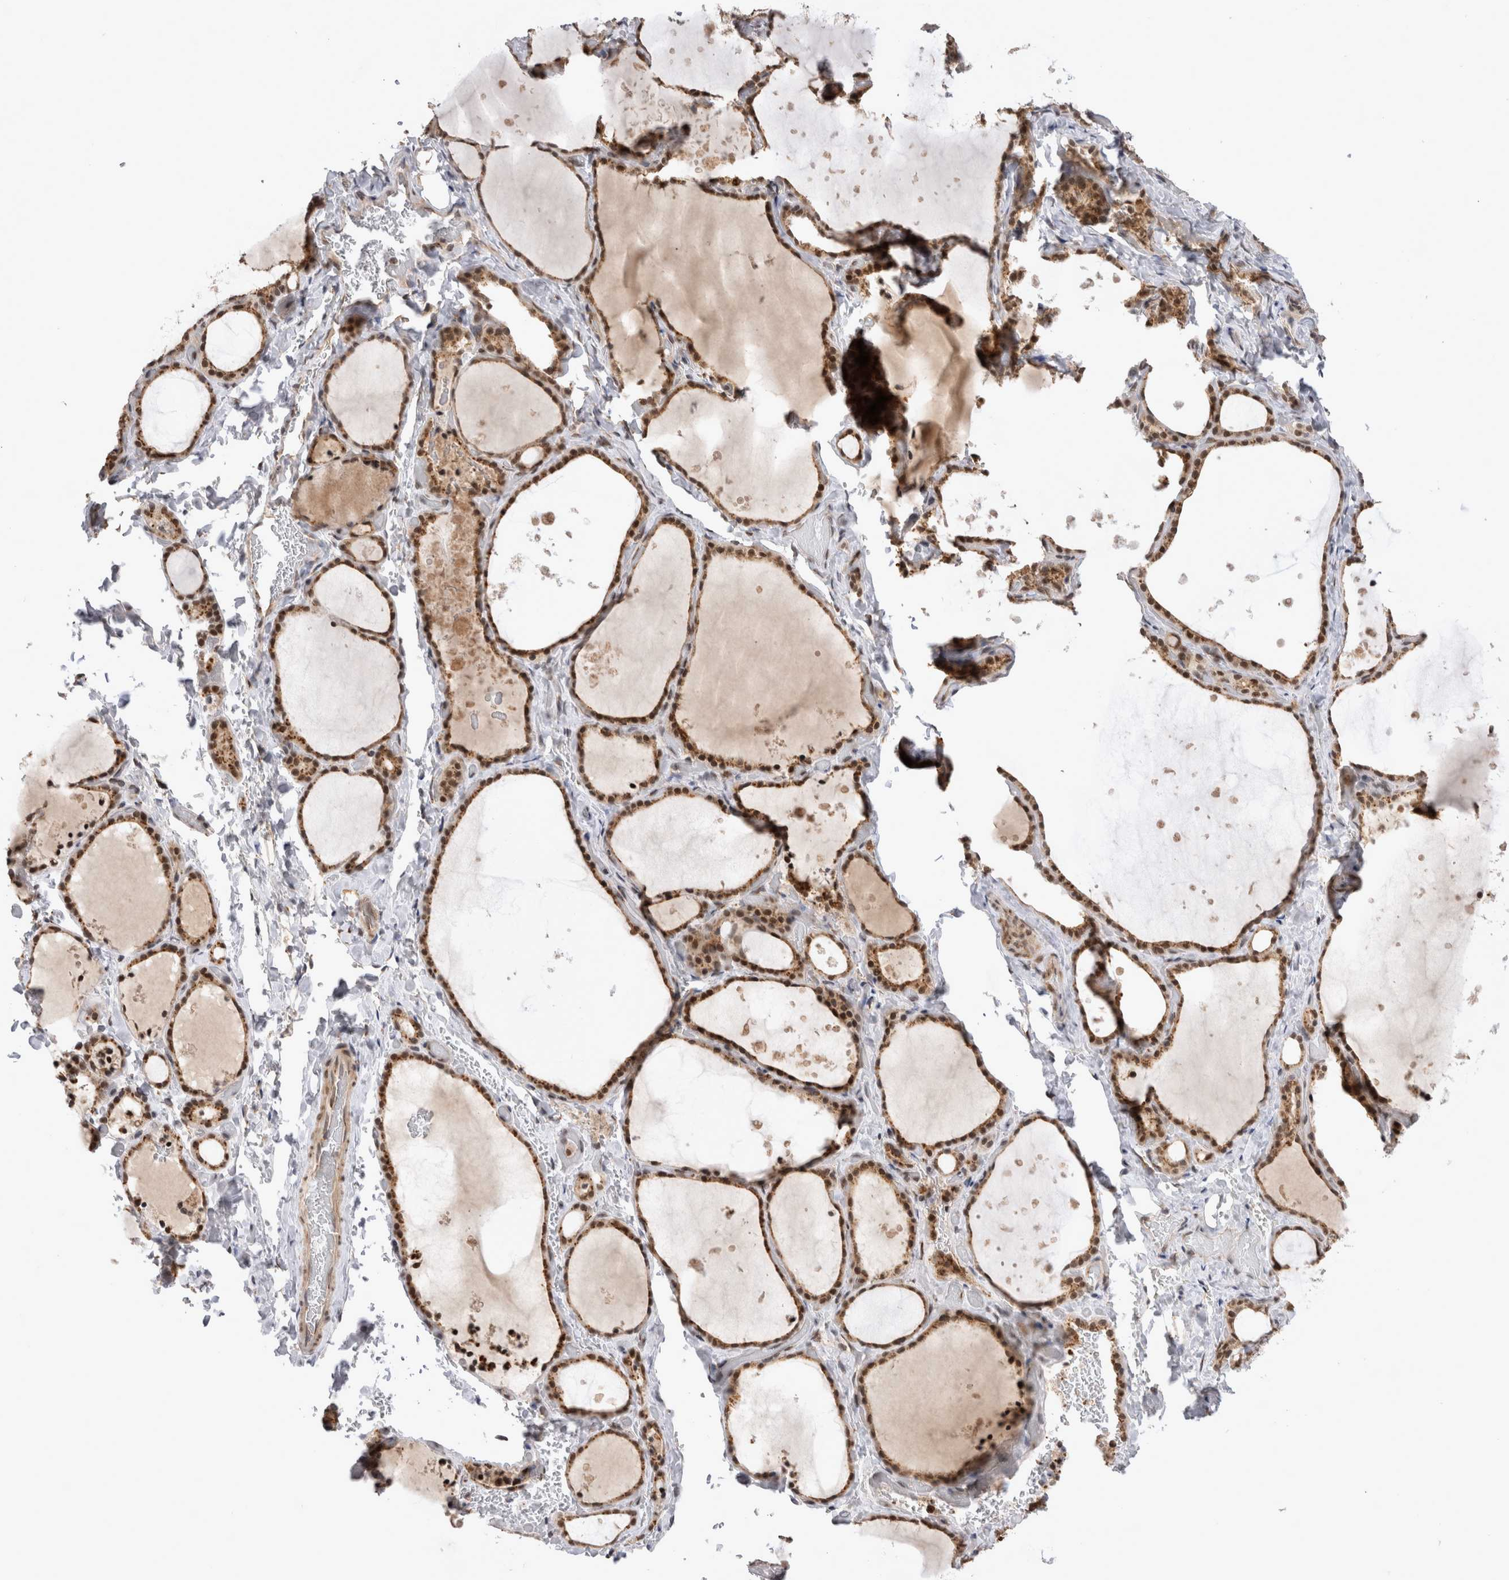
{"staining": {"intensity": "strong", "quantity": ">75%", "location": "cytoplasmic/membranous,nuclear"}, "tissue": "thyroid gland", "cell_type": "Glandular cells", "image_type": "normal", "snomed": [{"axis": "morphology", "description": "Normal tissue, NOS"}, {"axis": "topography", "description": "Thyroid gland"}], "caption": "High-magnification brightfield microscopy of benign thyroid gland stained with DAB (brown) and counterstained with hematoxylin (blue). glandular cells exhibit strong cytoplasmic/membranous,nuclear staining is seen in approximately>75% of cells. The staining was performed using DAB (3,3'-diaminobenzidine), with brown indicating positive protein expression. Nuclei are stained blue with hematoxylin.", "gene": "TMEM65", "patient": {"sex": "female", "age": 44}}